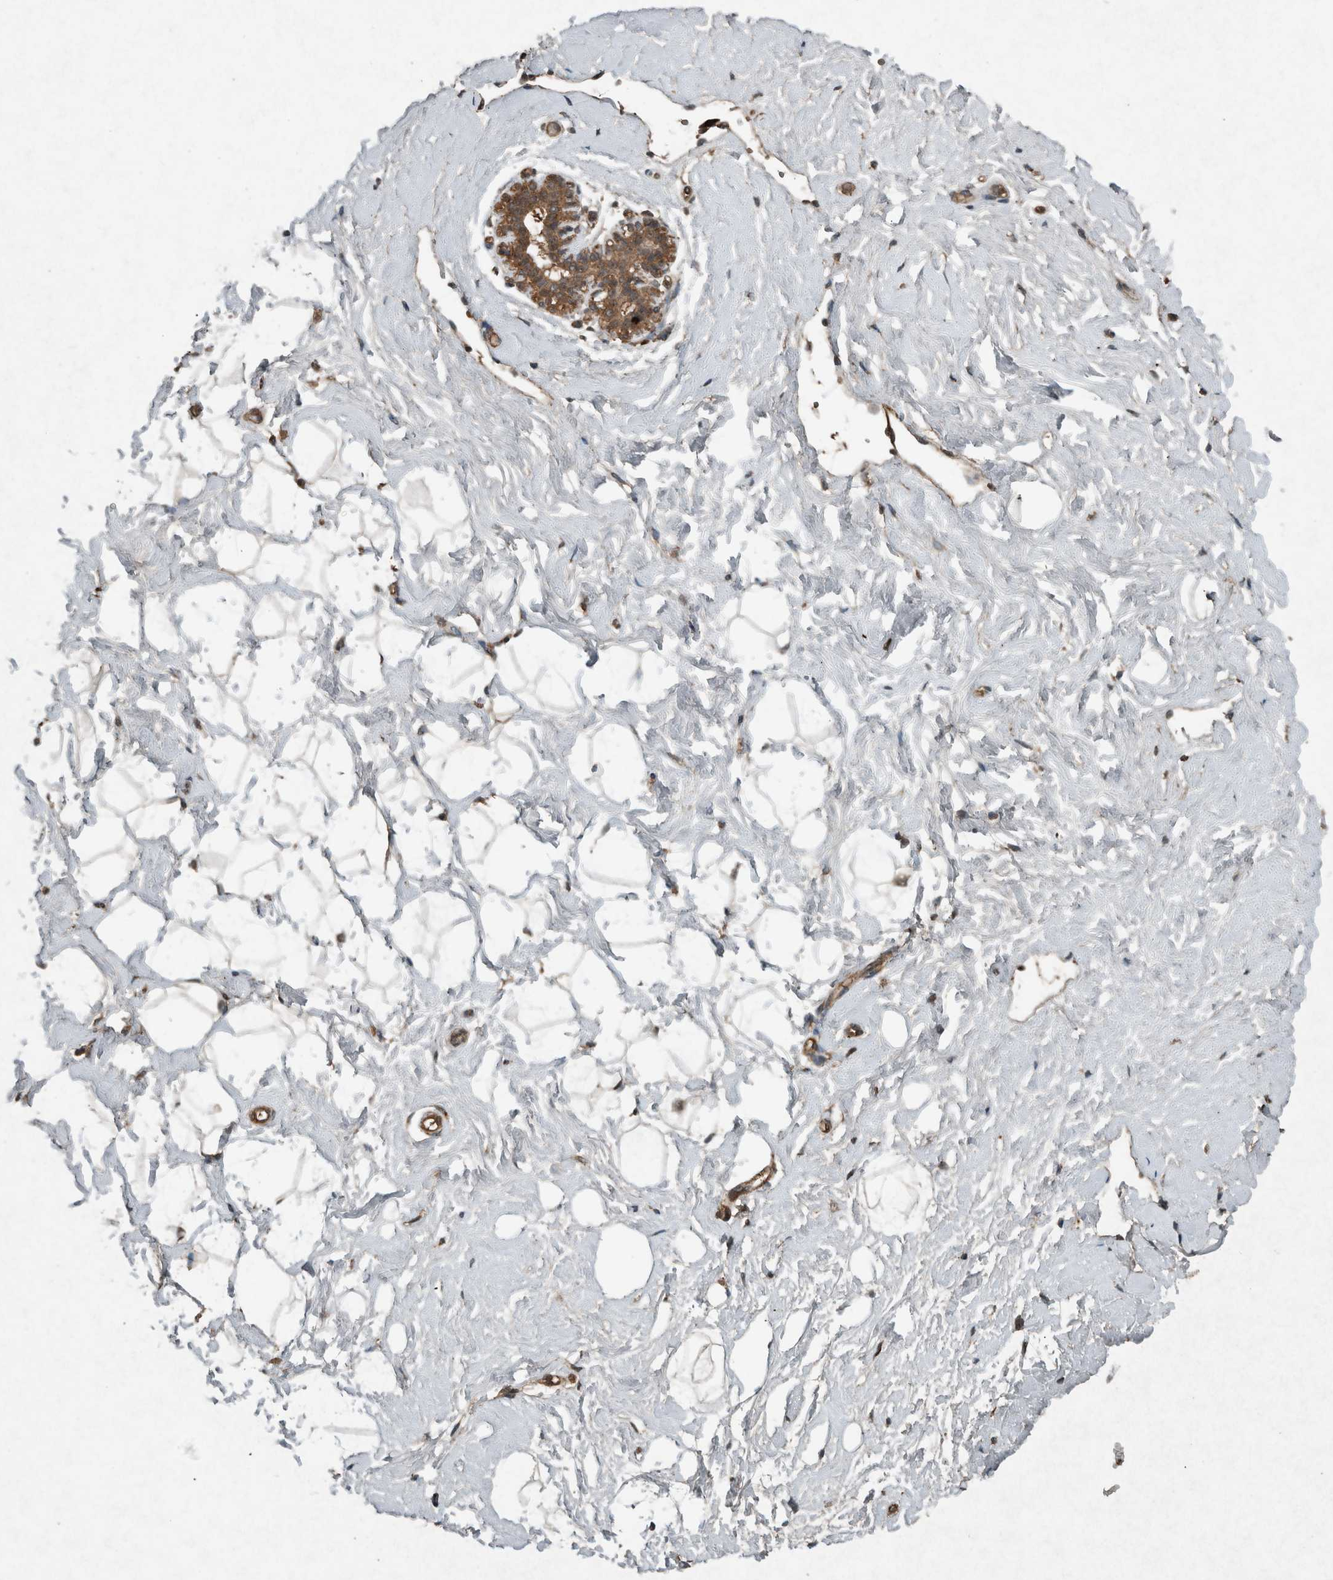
{"staining": {"intensity": "moderate", "quantity": ">75%", "location": "cytoplasmic/membranous"}, "tissue": "breast", "cell_type": "Adipocytes", "image_type": "normal", "snomed": [{"axis": "morphology", "description": "Normal tissue, NOS"}, {"axis": "topography", "description": "Breast"}], "caption": "Immunohistochemical staining of unremarkable human breast shows medium levels of moderate cytoplasmic/membranous staining in about >75% of adipocytes. (DAB IHC, brown staining for protein, blue staining for nuclei).", "gene": "ARHGEF12", "patient": {"sex": "female", "age": 23}}